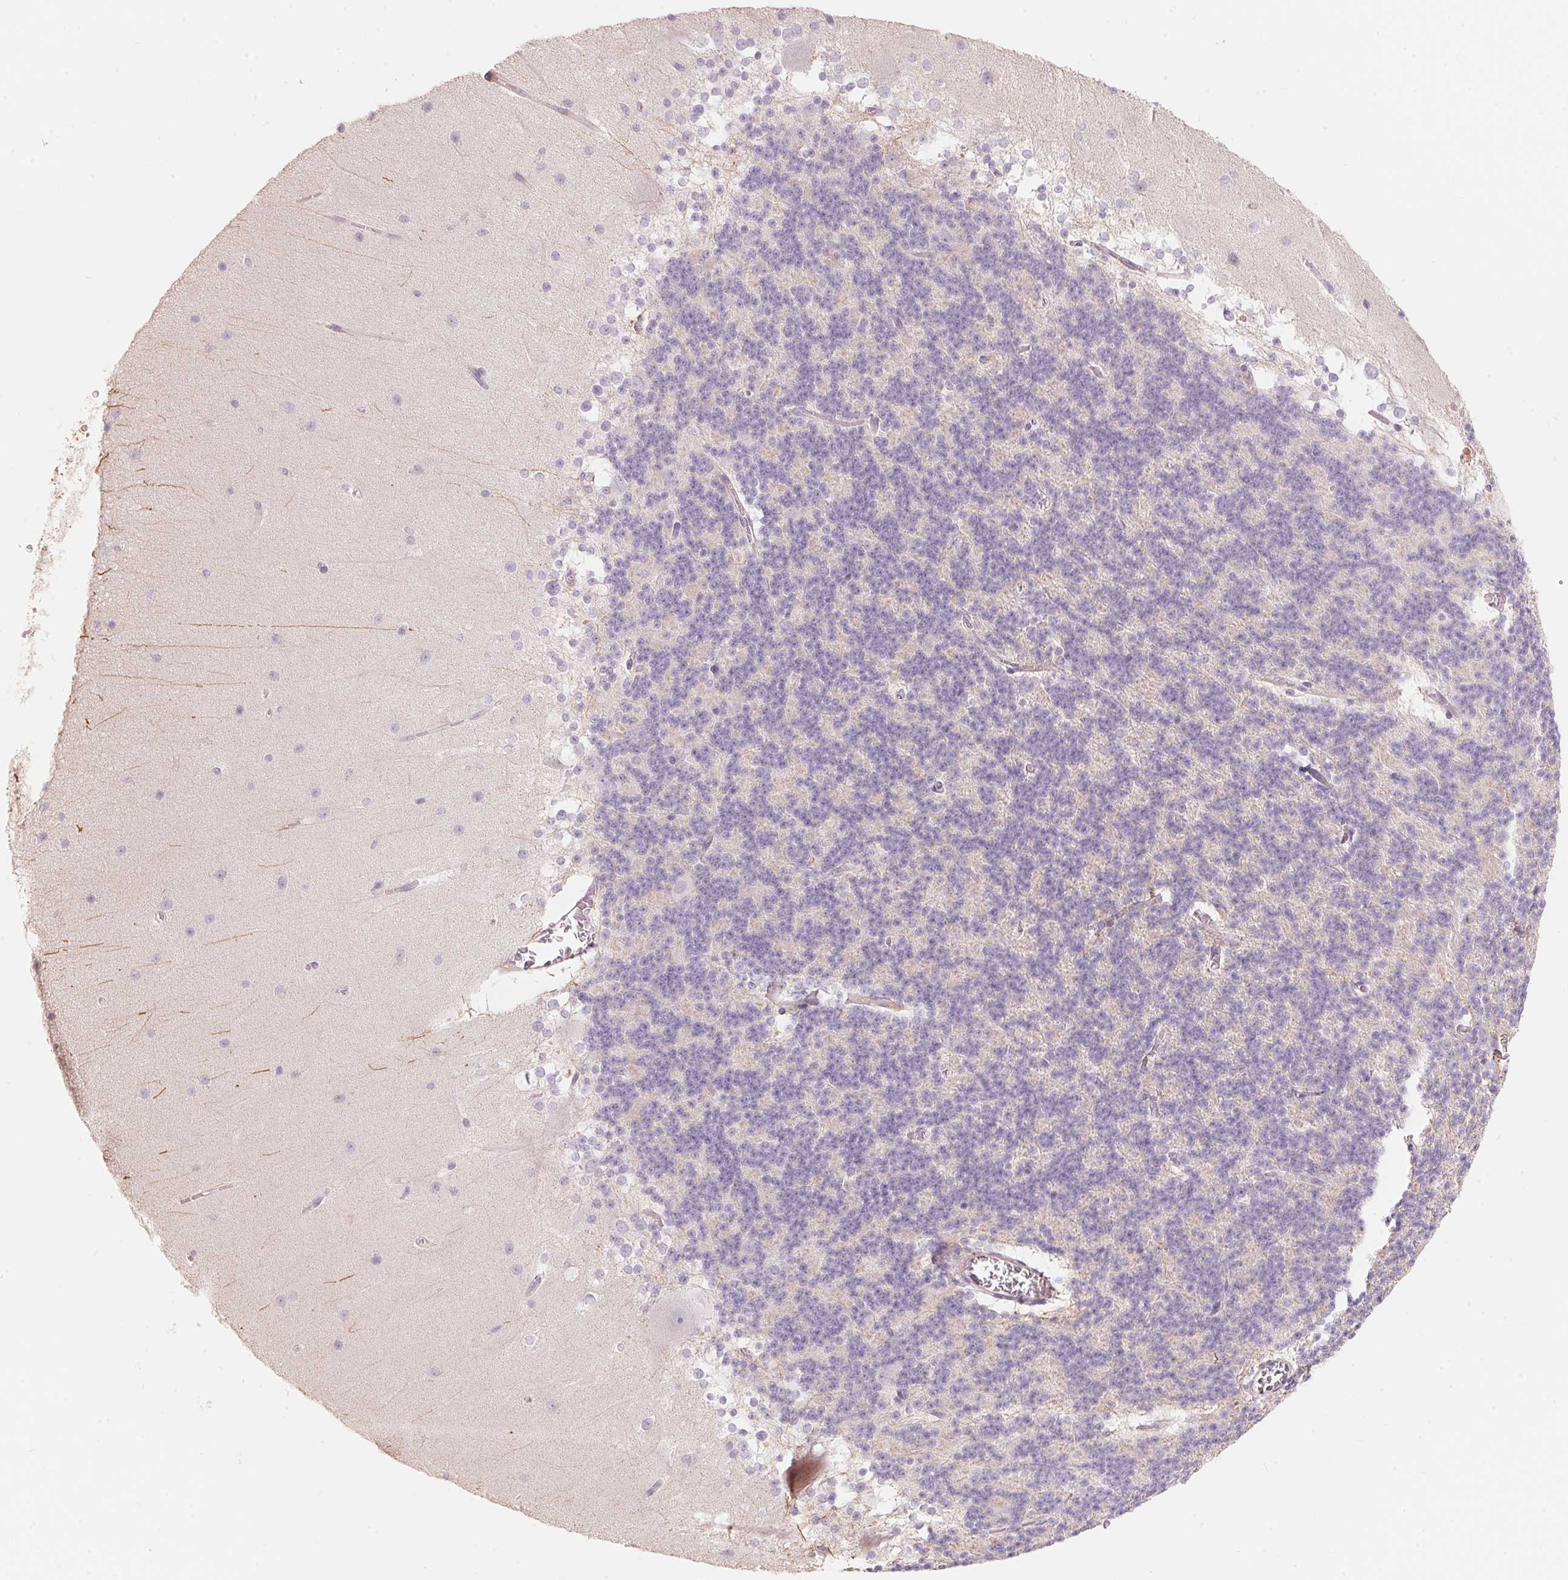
{"staining": {"intensity": "negative", "quantity": "none", "location": "none"}, "tissue": "cerebellum", "cell_type": "Cells in granular layer", "image_type": "normal", "snomed": [{"axis": "morphology", "description": "Normal tissue, NOS"}, {"axis": "topography", "description": "Cerebellum"}], "caption": "Immunohistochemistry (IHC) image of unremarkable cerebellum: human cerebellum stained with DAB reveals no significant protein expression in cells in granular layer. (DAB (3,3'-diaminobenzidine) IHC with hematoxylin counter stain).", "gene": "TP53AIP1", "patient": {"sex": "female", "age": 19}}